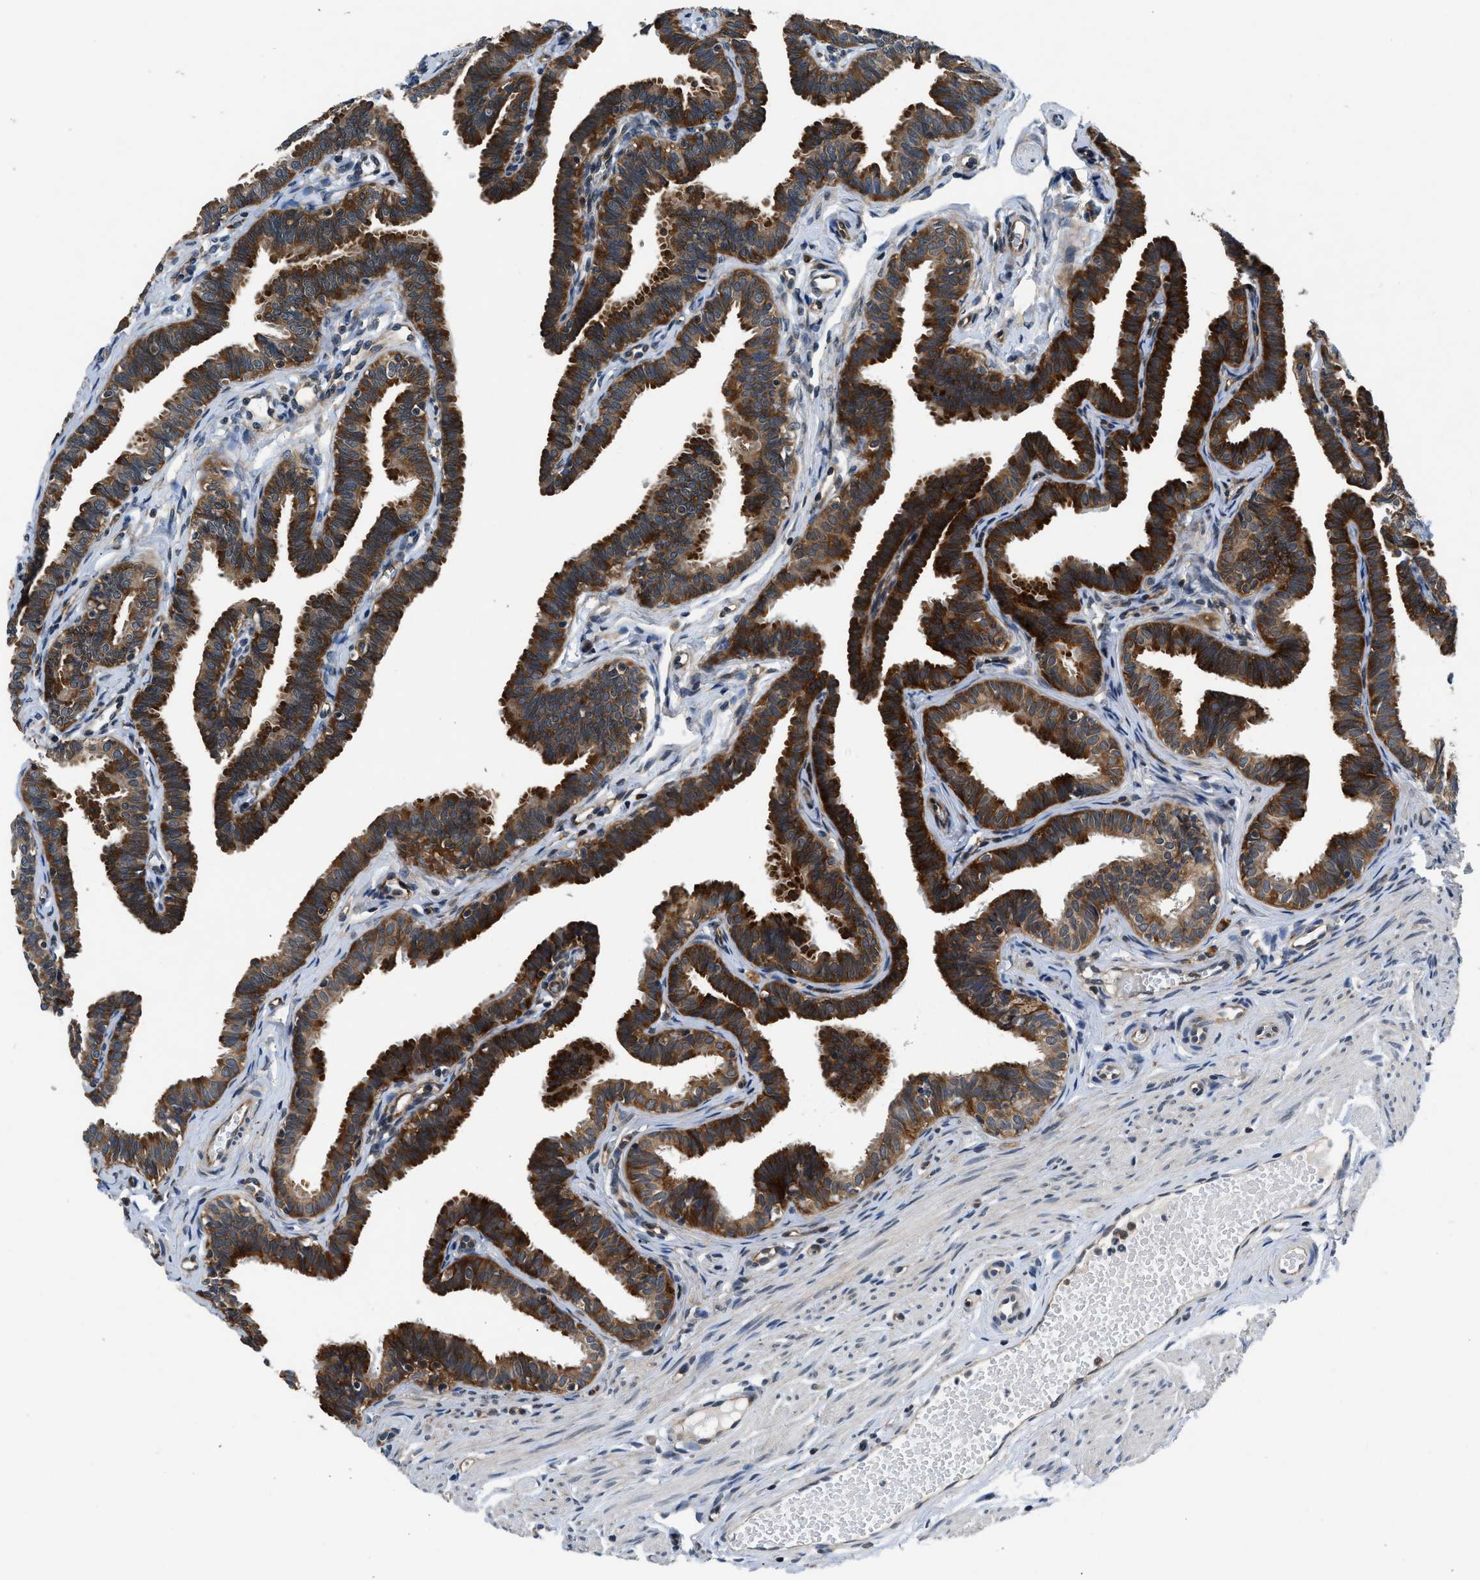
{"staining": {"intensity": "strong", "quantity": ">75%", "location": "cytoplasmic/membranous"}, "tissue": "fallopian tube", "cell_type": "Glandular cells", "image_type": "normal", "snomed": [{"axis": "morphology", "description": "Normal tissue, NOS"}, {"axis": "topography", "description": "Fallopian tube"}, {"axis": "topography", "description": "Ovary"}], "caption": "Glandular cells show high levels of strong cytoplasmic/membranous expression in about >75% of cells in unremarkable fallopian tube. Immunohistochemistry stains the protein of interest in brown and the nuclei are stained blue.", "gene": "PA2G4", "patient": {"sex": "female", "age": 23}}